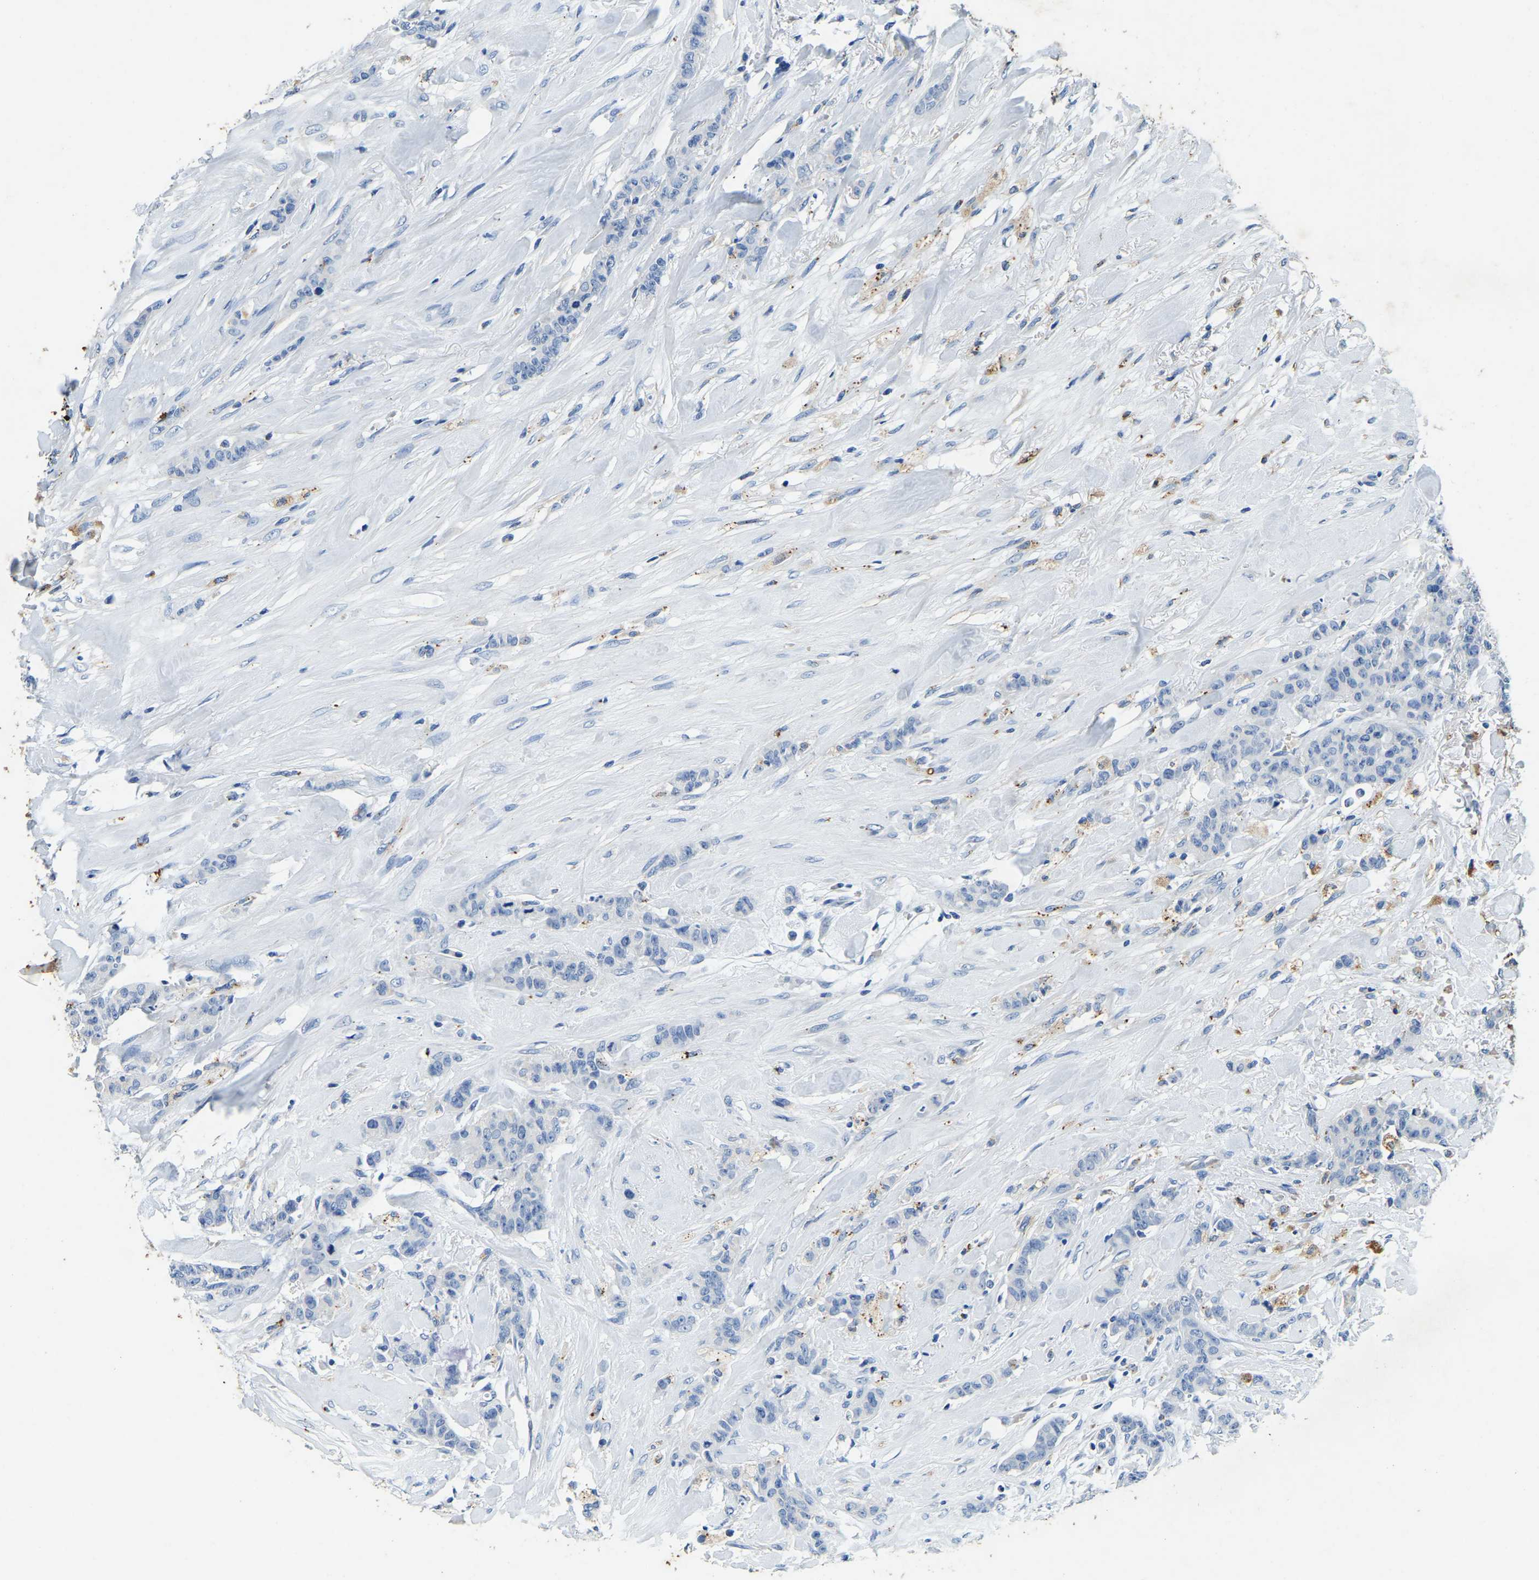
{"staining": {"intensity": "negative", "quantity": "none", "location": "none"}, "tissue": "breast cancer", "cell_type": "Tumor cells", "image_type": "cancer", "snomed": [{"axis": "morphology", "description": "Normal tissue, NOS"}, {"axis": "morphology", "description": "Duct carcinoma"}, {"axis": "topography", "description": "Breast"}], "caption": "Tumor cells show no significant protein staining in breast intraductal carcinoma.", "gene": "UBN2", "patient": {"sex": "female", "age": 40}}